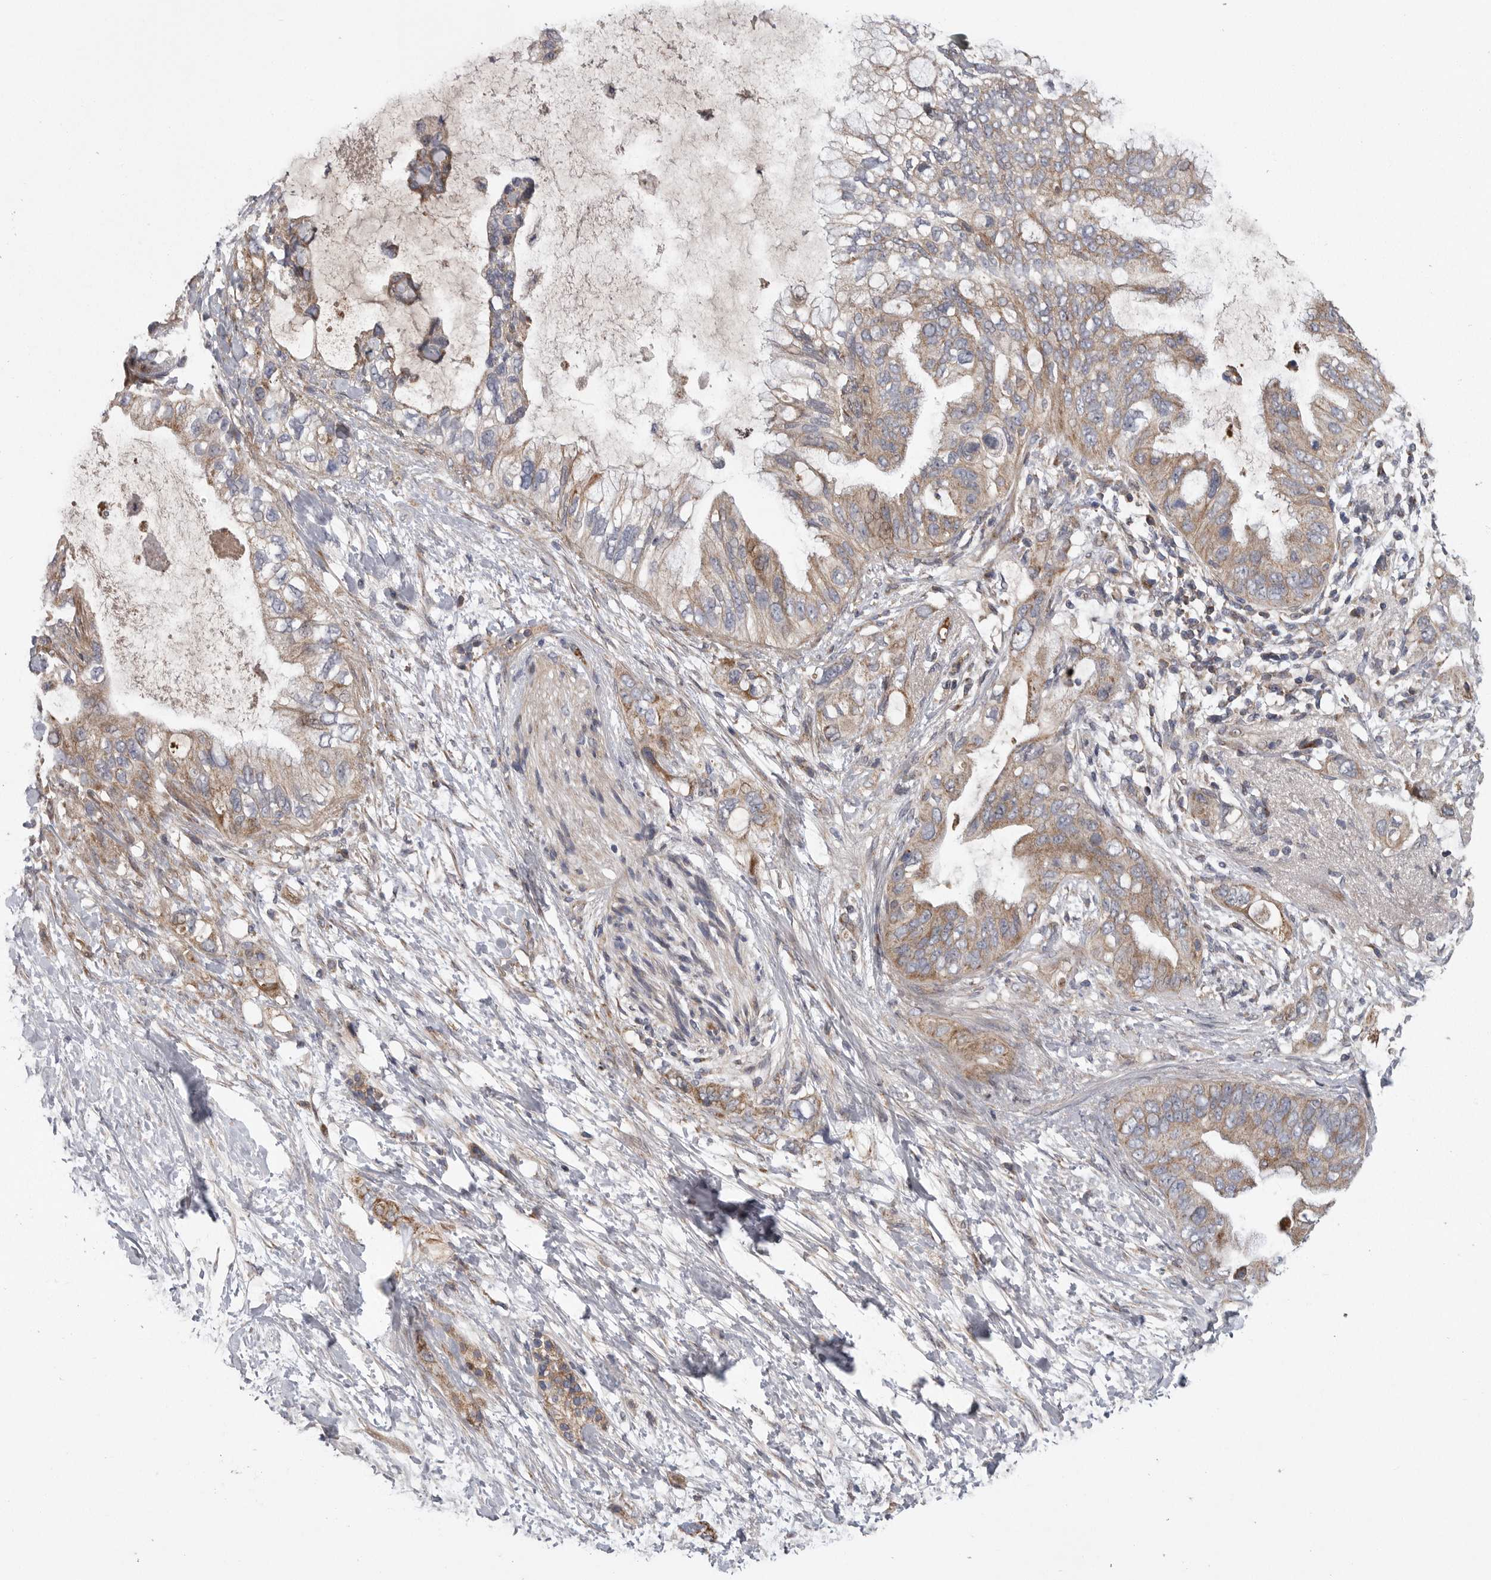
{"staining": {"intensity": "weak", "quantity": ">75%", "location": "cytoplasmic/membranous"}, "tissue": "pancreatic cancer", "cell_type": "Tumor cells", "image_type": "cancer", "snomed": [{"axis": "morphology", "description": "Adenocarcinoma, NOS"}, {"axis": "topography", "description": "Pancreas"}], "caption": "Human pancreatic cancer (adenocarcinoma) stained with a brown dye shows weak cytoplasmic/membranous positive staining in approximately >75% of tumor cells.", "gene": "CRP", "patient": {"sex": "female", "age": 56}}